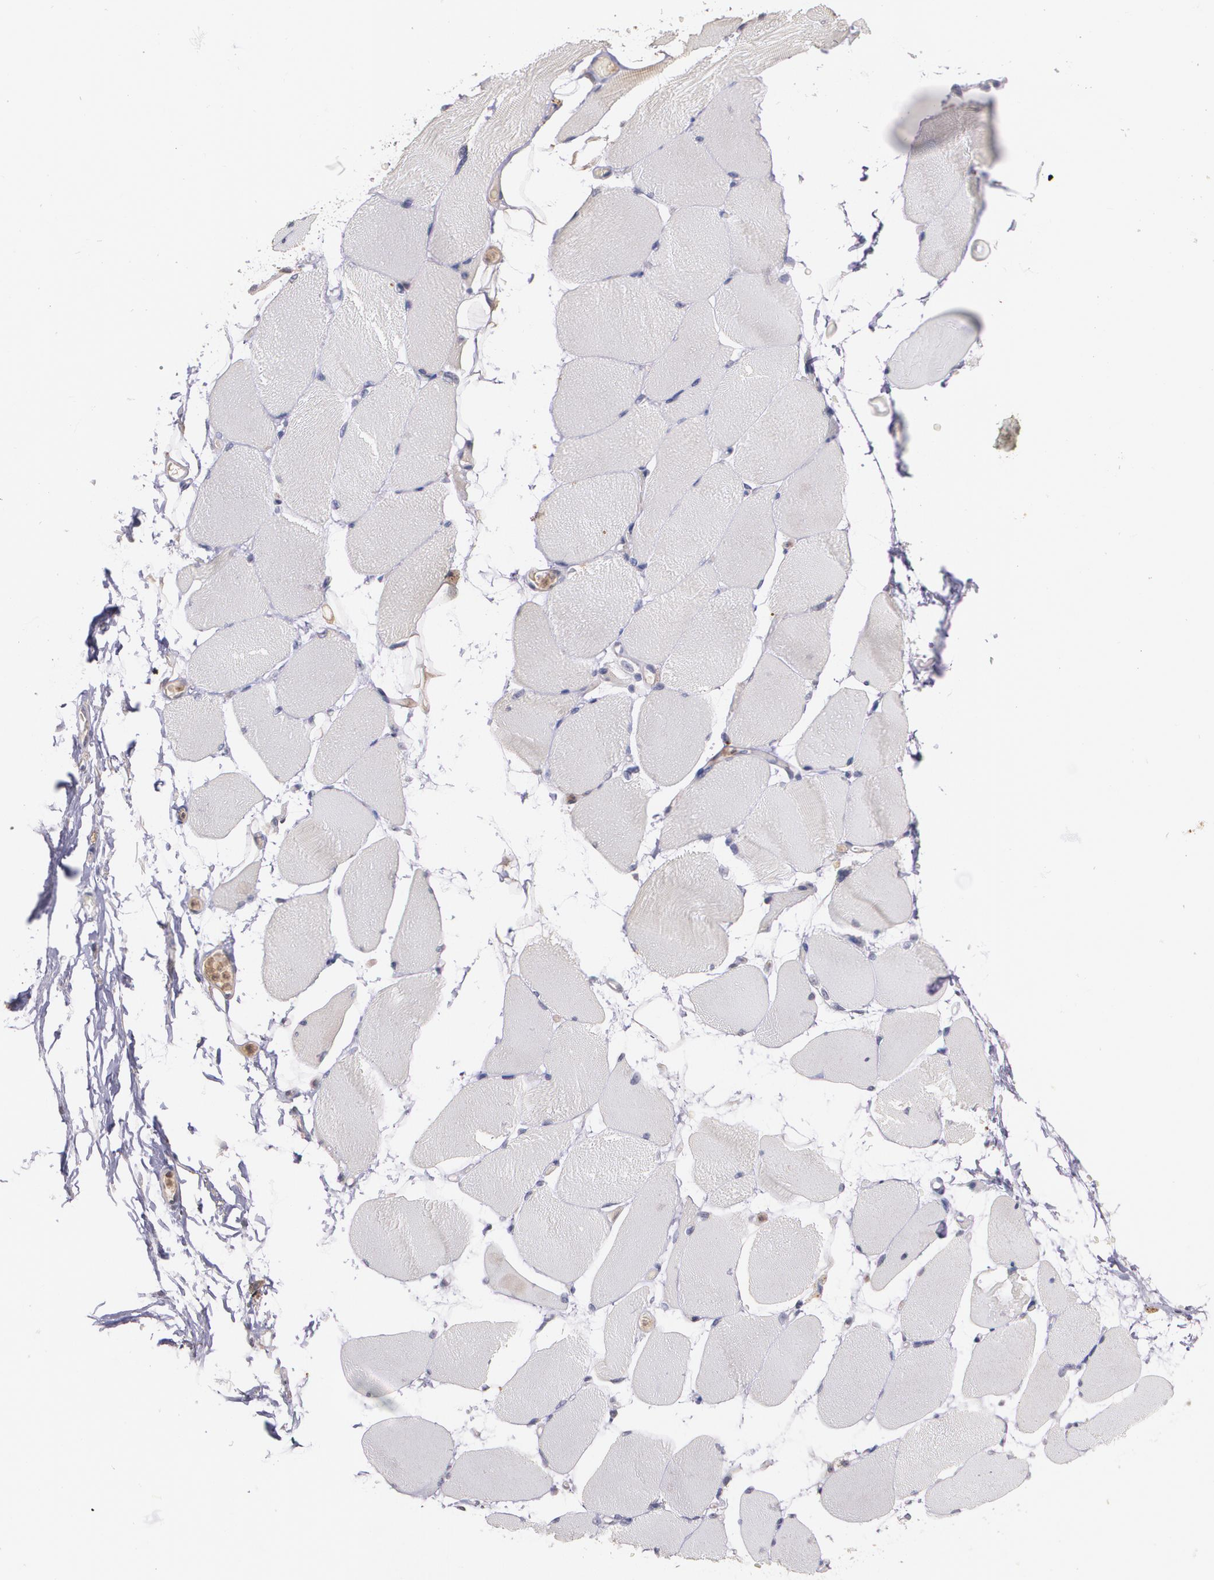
{"staining": {"intensity": "negative", "quantity": "none", "location": "none"}, "tissue": "skeletal muscle", "cell_type": "Myocytes", "image_type": "normal", "snomed": [{"axis": "morphology", "description": "Normal tissue, NOS"}, {"axis": "topography", "description": "Skeletal muscle"}, {"axis": "topography", "description": "Parathyroid gland"}], "caption": "This is a photomicrograph of immunohistochemistry staining of normal skeletal muscle, which shows no positivity in myocytes.", "gene": "IFNGR2", "patient": {"sex": "female", "age": 37}}